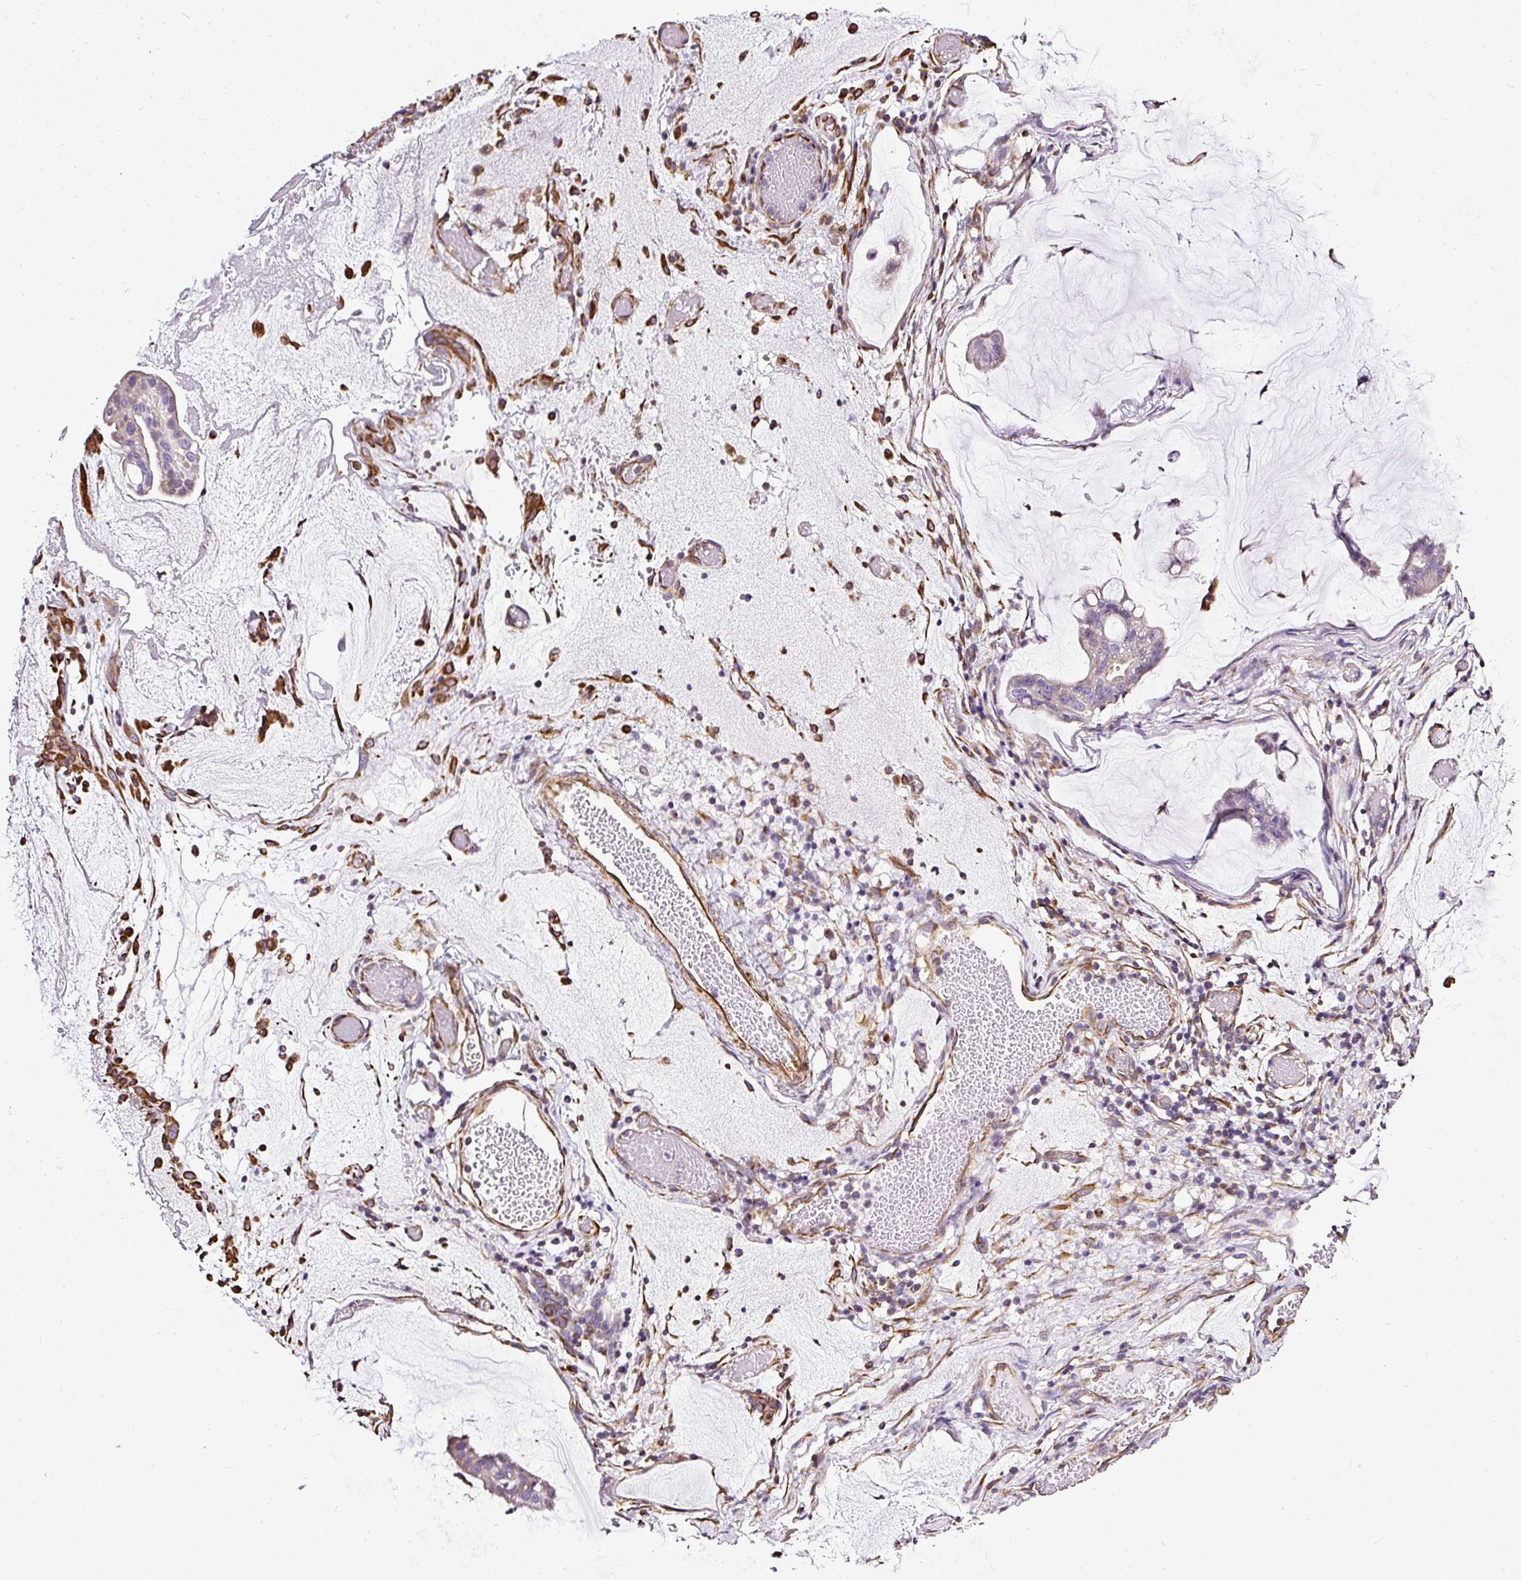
{"staining": {"intensity": "negative", "quantity": "none", "location": "none"}, "tissue": "ovarian cancer", "cell_type": "Tumor cells", "image_type": "cancer", "snomed": [{"axis": "morphology", "description": "Cystadenocarcinoma, mucinous, NOS"}, {"axis": "topography", "description": "Ovary"}], "caption": "Immunohistochemistry micrograph of human mucinous cystadenocarcinoma (ovarian) stained for a protein (brown), which displays no expression in tumor cells.", "gene": "PLS1", "patient": {"sex": "female", "age": 73}}